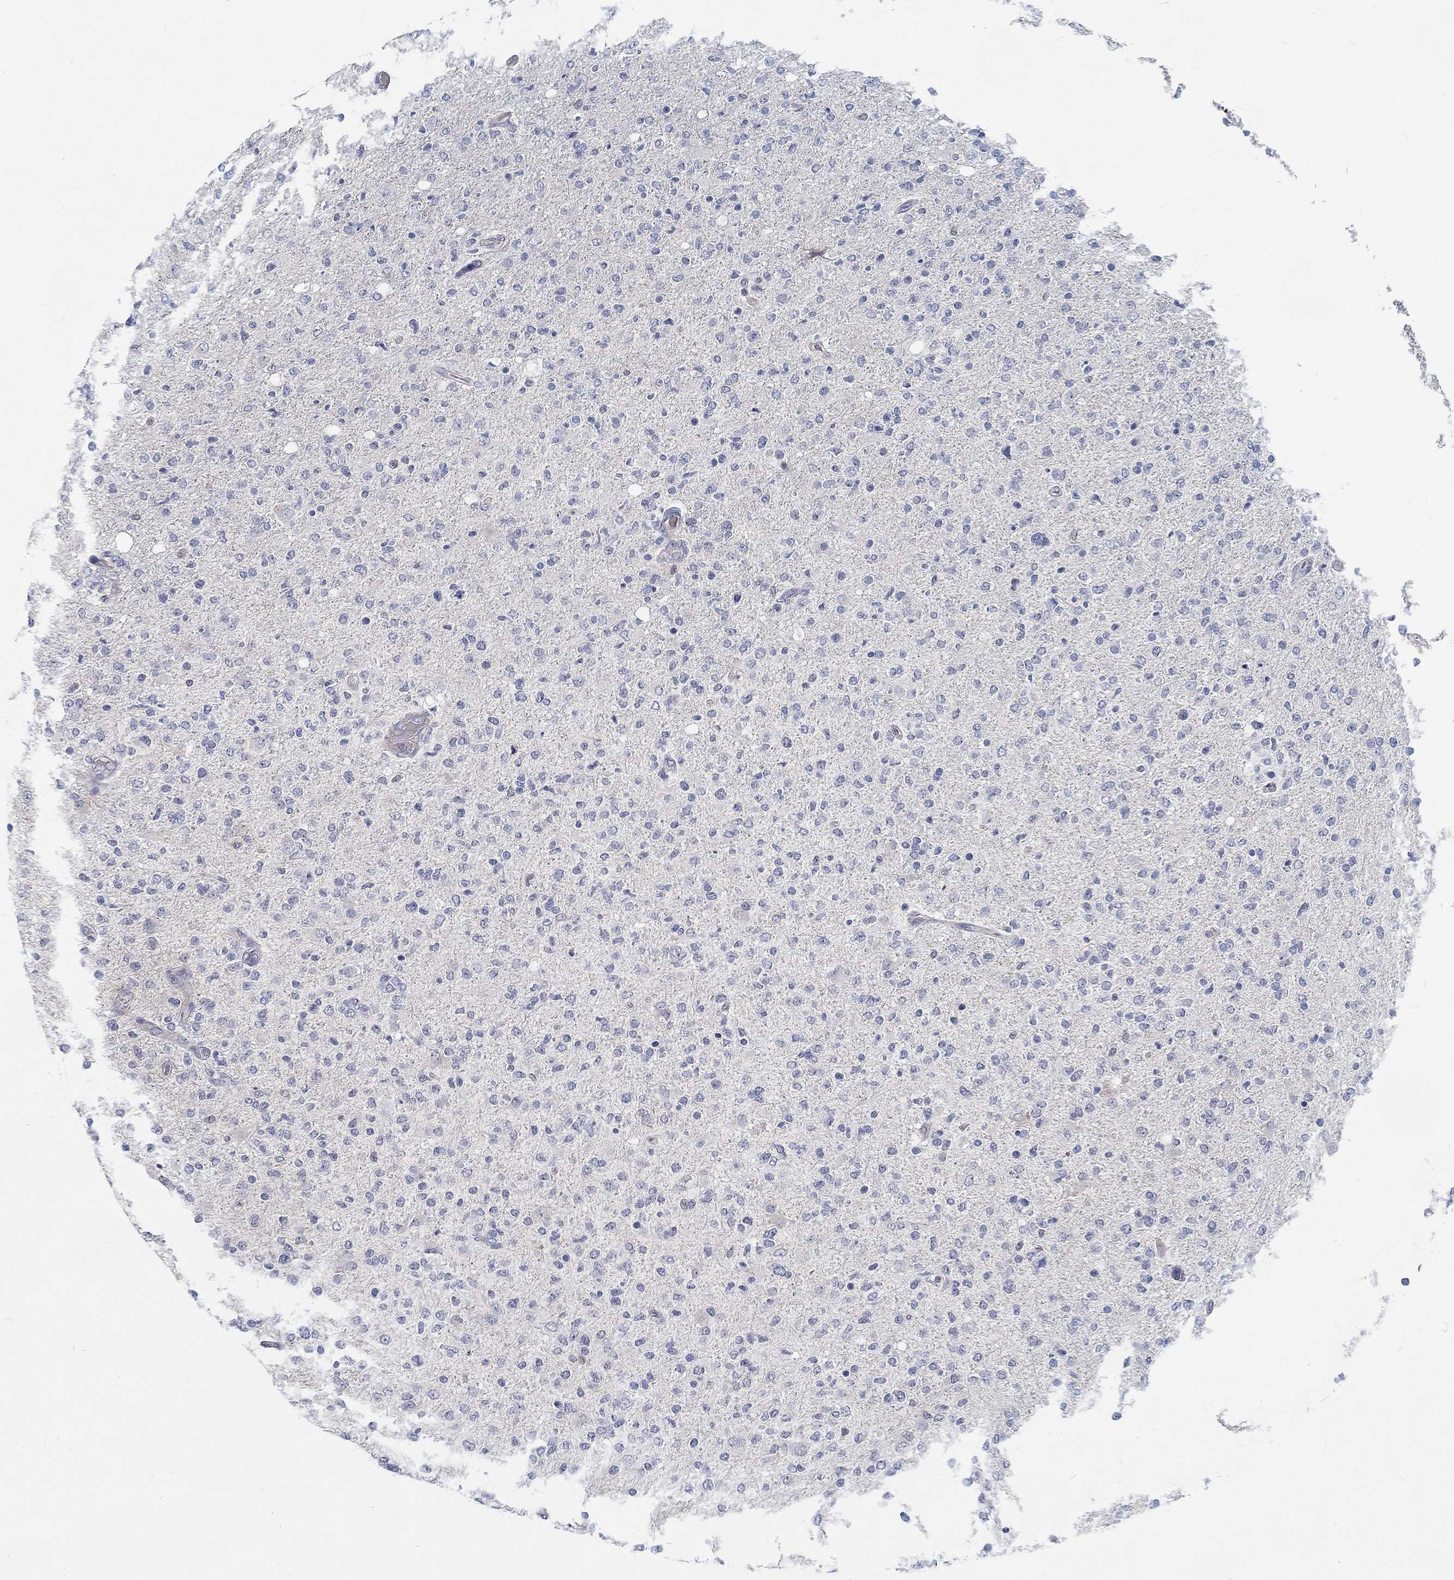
{"staining": {"intensity": "negative", "quantity": "none", "location": "none"}, "tissue": "glioma", "cell_type": "Tumor cells", "image_type": "cancer", "snomed": [{"axis": "morphology", "description": "Glioma, malignant, High grade"}, {"axis": "topography", "description": "Cerebral cortex"}], "caption": "Immunohistochemical staining of glioma shows no significant staining in tumor cells.", "gene": "MYBPC1", "patient": {"sex": "male", "age": 70}}